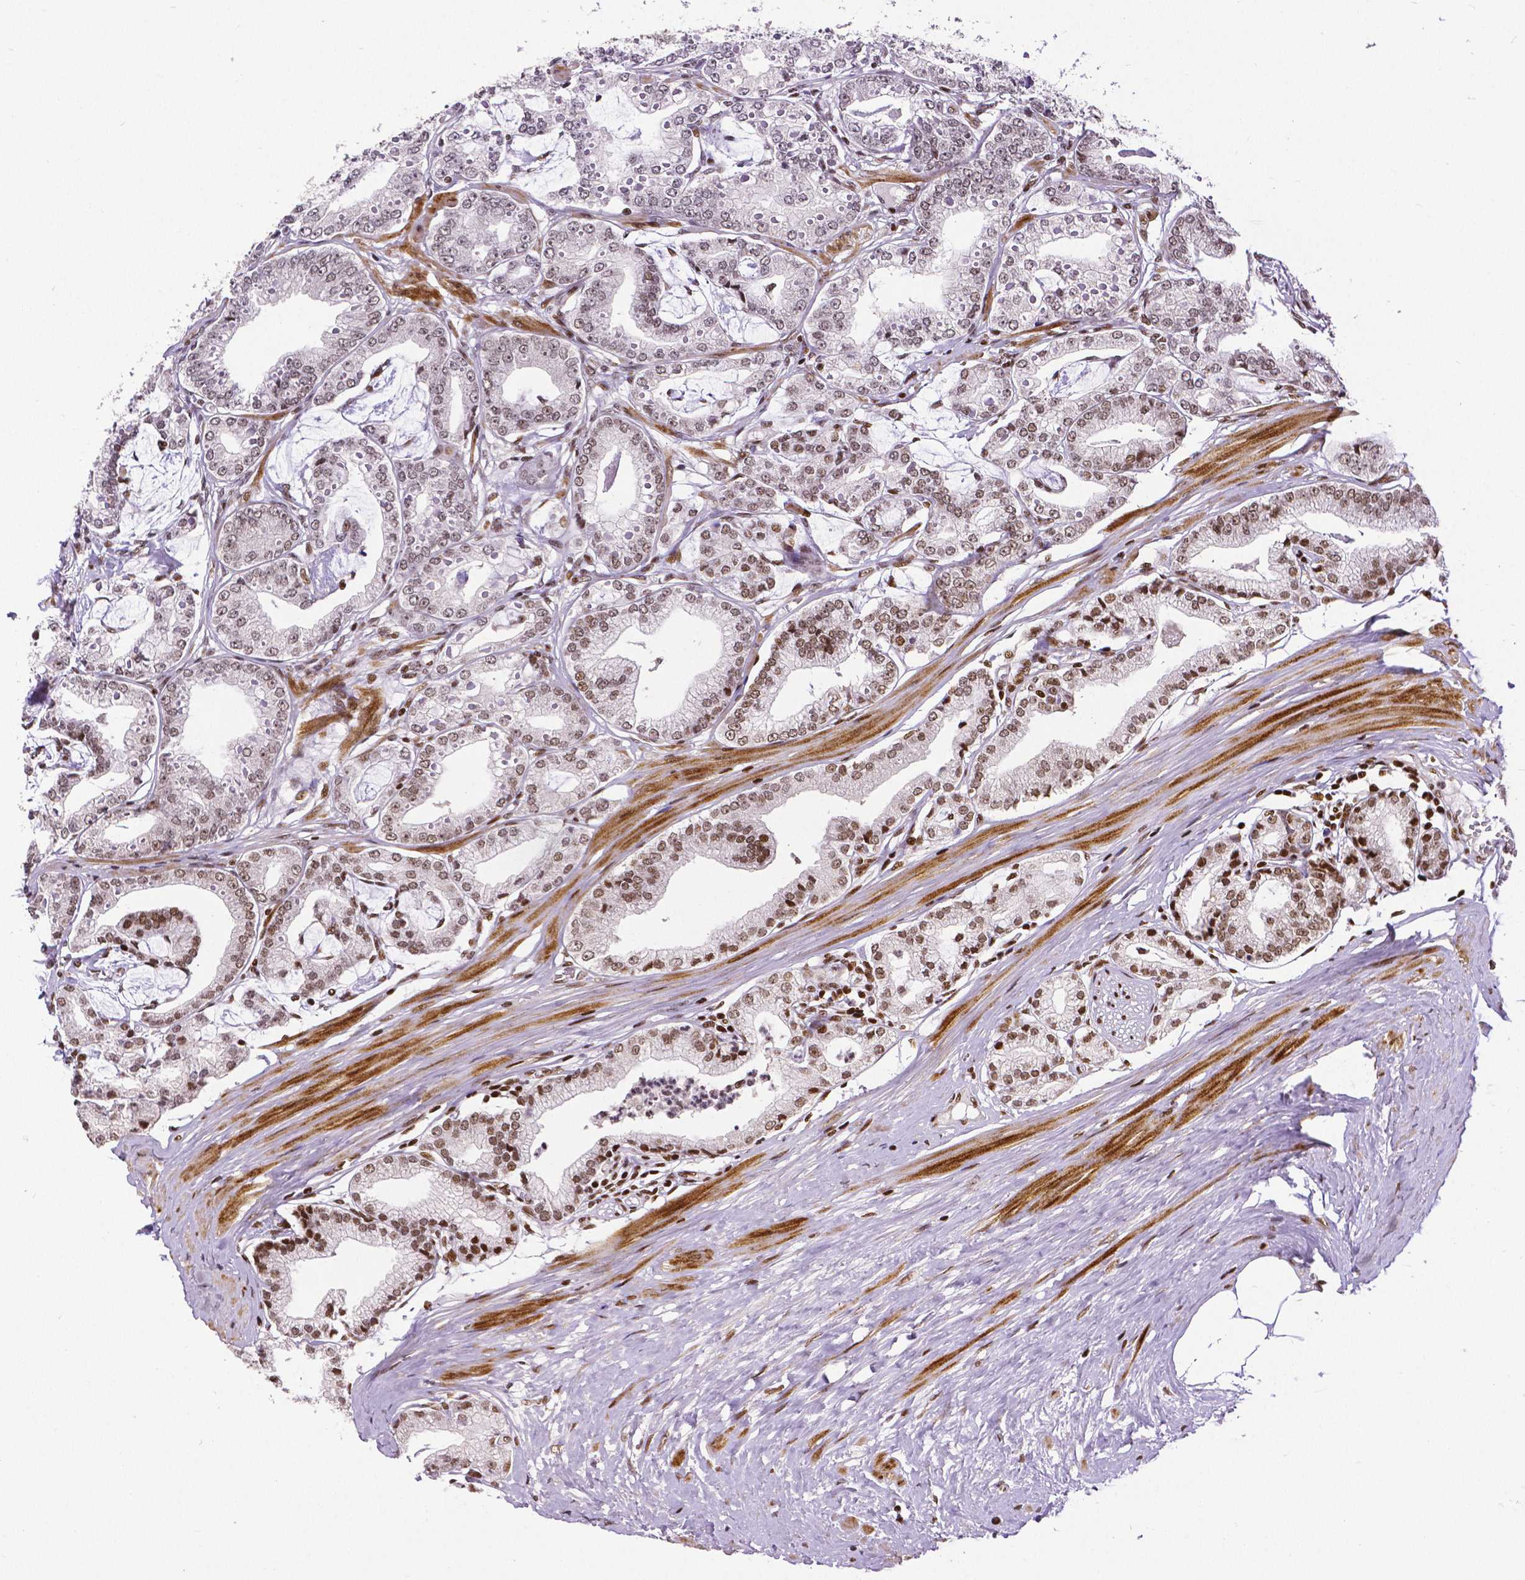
{"staining": {"intensity": "weak", "quantity": ">75%", "location": "nuclear"}, "tissue": "prostate cancer", "cell_type": "Tumor cells", "image_type": "cancer", "snomed": [{"axis": "morphology", "description": "Adenocarcinoma, High grade"}, {"axis": "topography", "description": "Prostate"}], "caption": "Prostate cancer (high-grade adenocarcinoma) was stained to show a protein in brown. There is low levels of weak nuclear positivity in approximately >75% of tumor cells. (Brightfield microscopy of DAB IHC at high magnification).", "gene": "CTCF", "patient": {"sex": "male", "age": 71}}